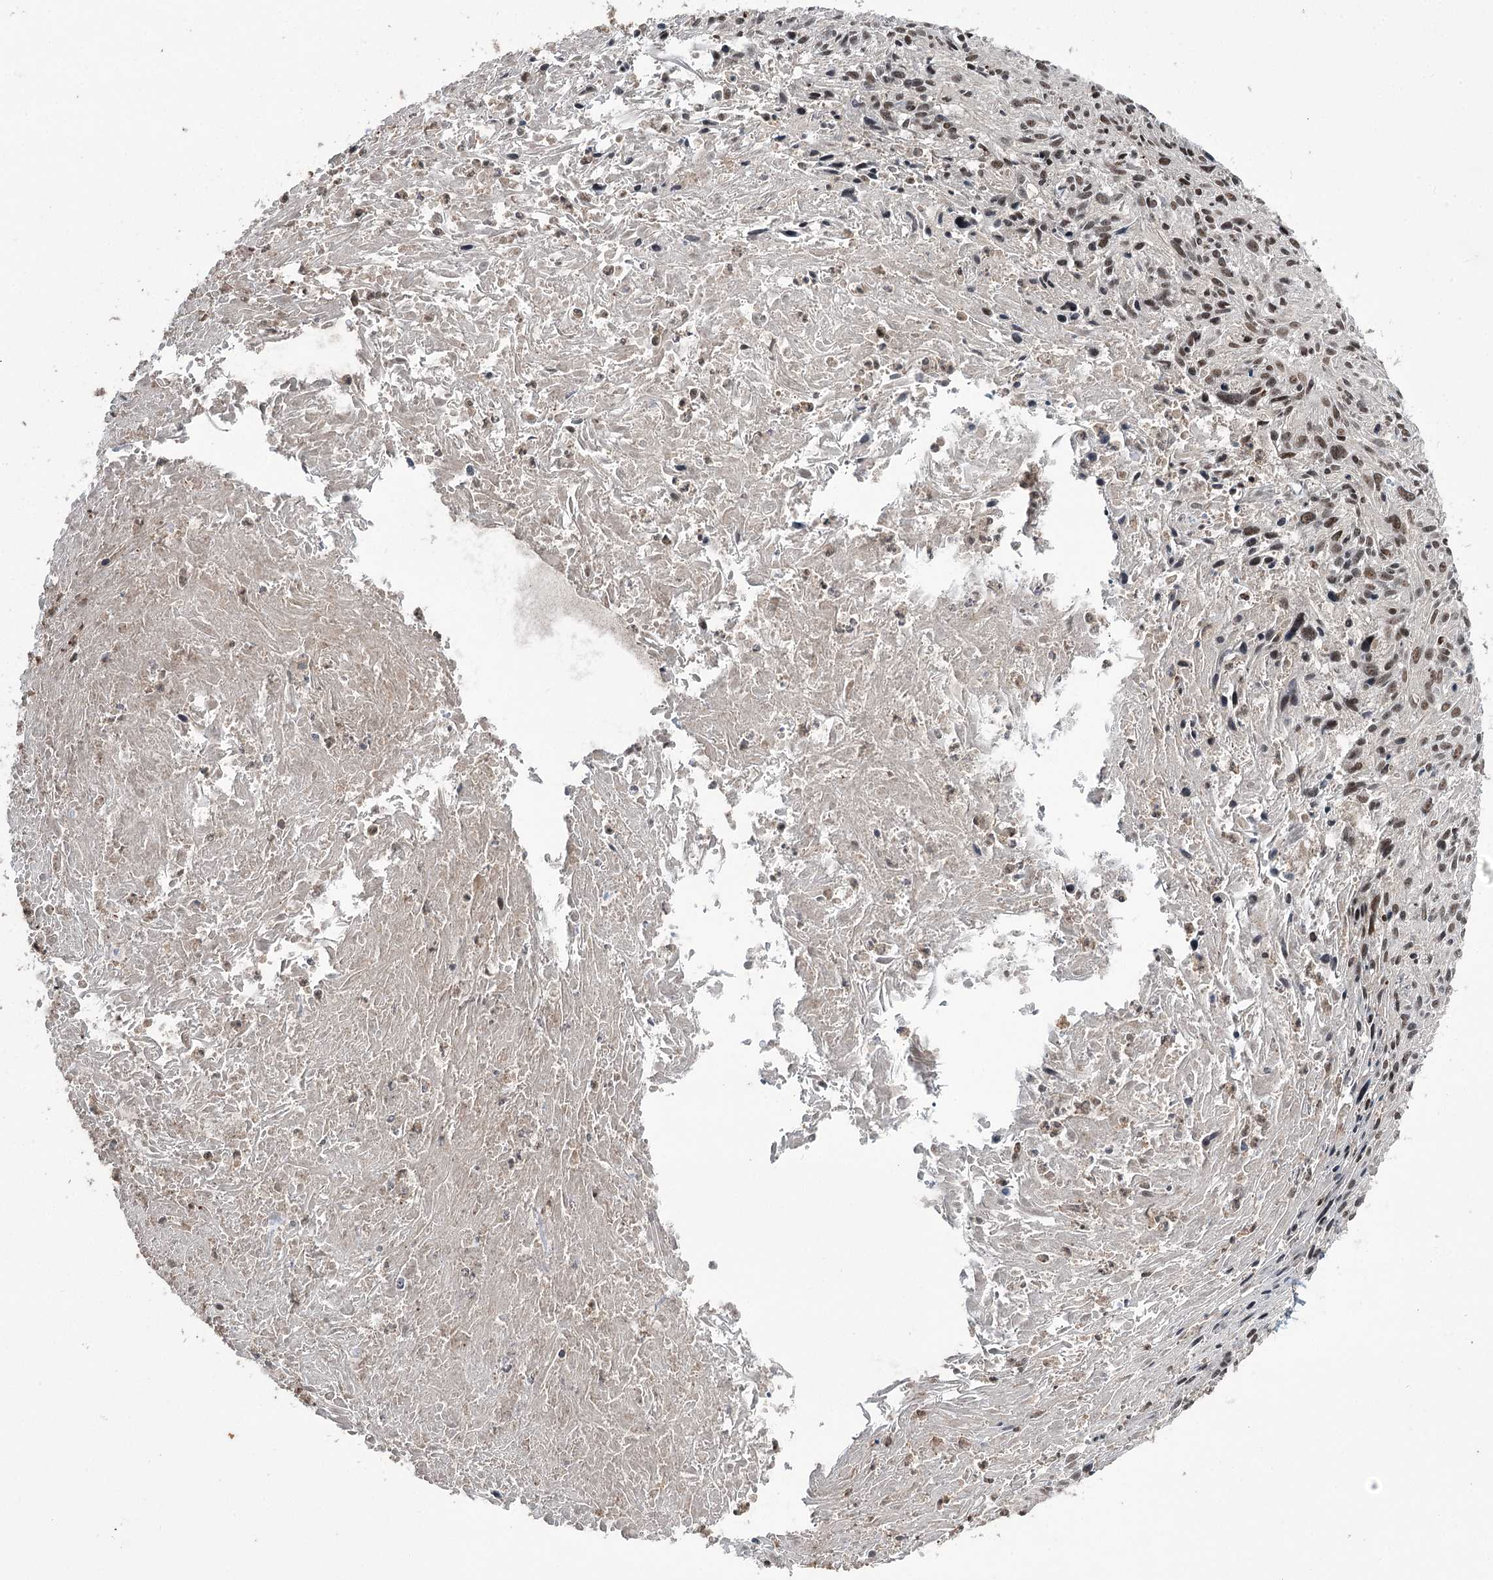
{"staining": {"intensity": "moderate", "quantity": "25%-75%", "location": "nuclear"}, "tissue": "cervical cancer", "cell_type": "Tumor cells", "image_type": "cancer", "snomed": [{"axis": "morphology", "description": "Squamous cell carcinoma, NOS"}, {"axis": "topography", "description": "Cervix"}], "caption": "Squamous cell carcinoma (cervical) stained with a protein marker shows moderate staining in tumor cells.", "gene": "ERCC3", "patient": {"sex": "female", "age": 51}}